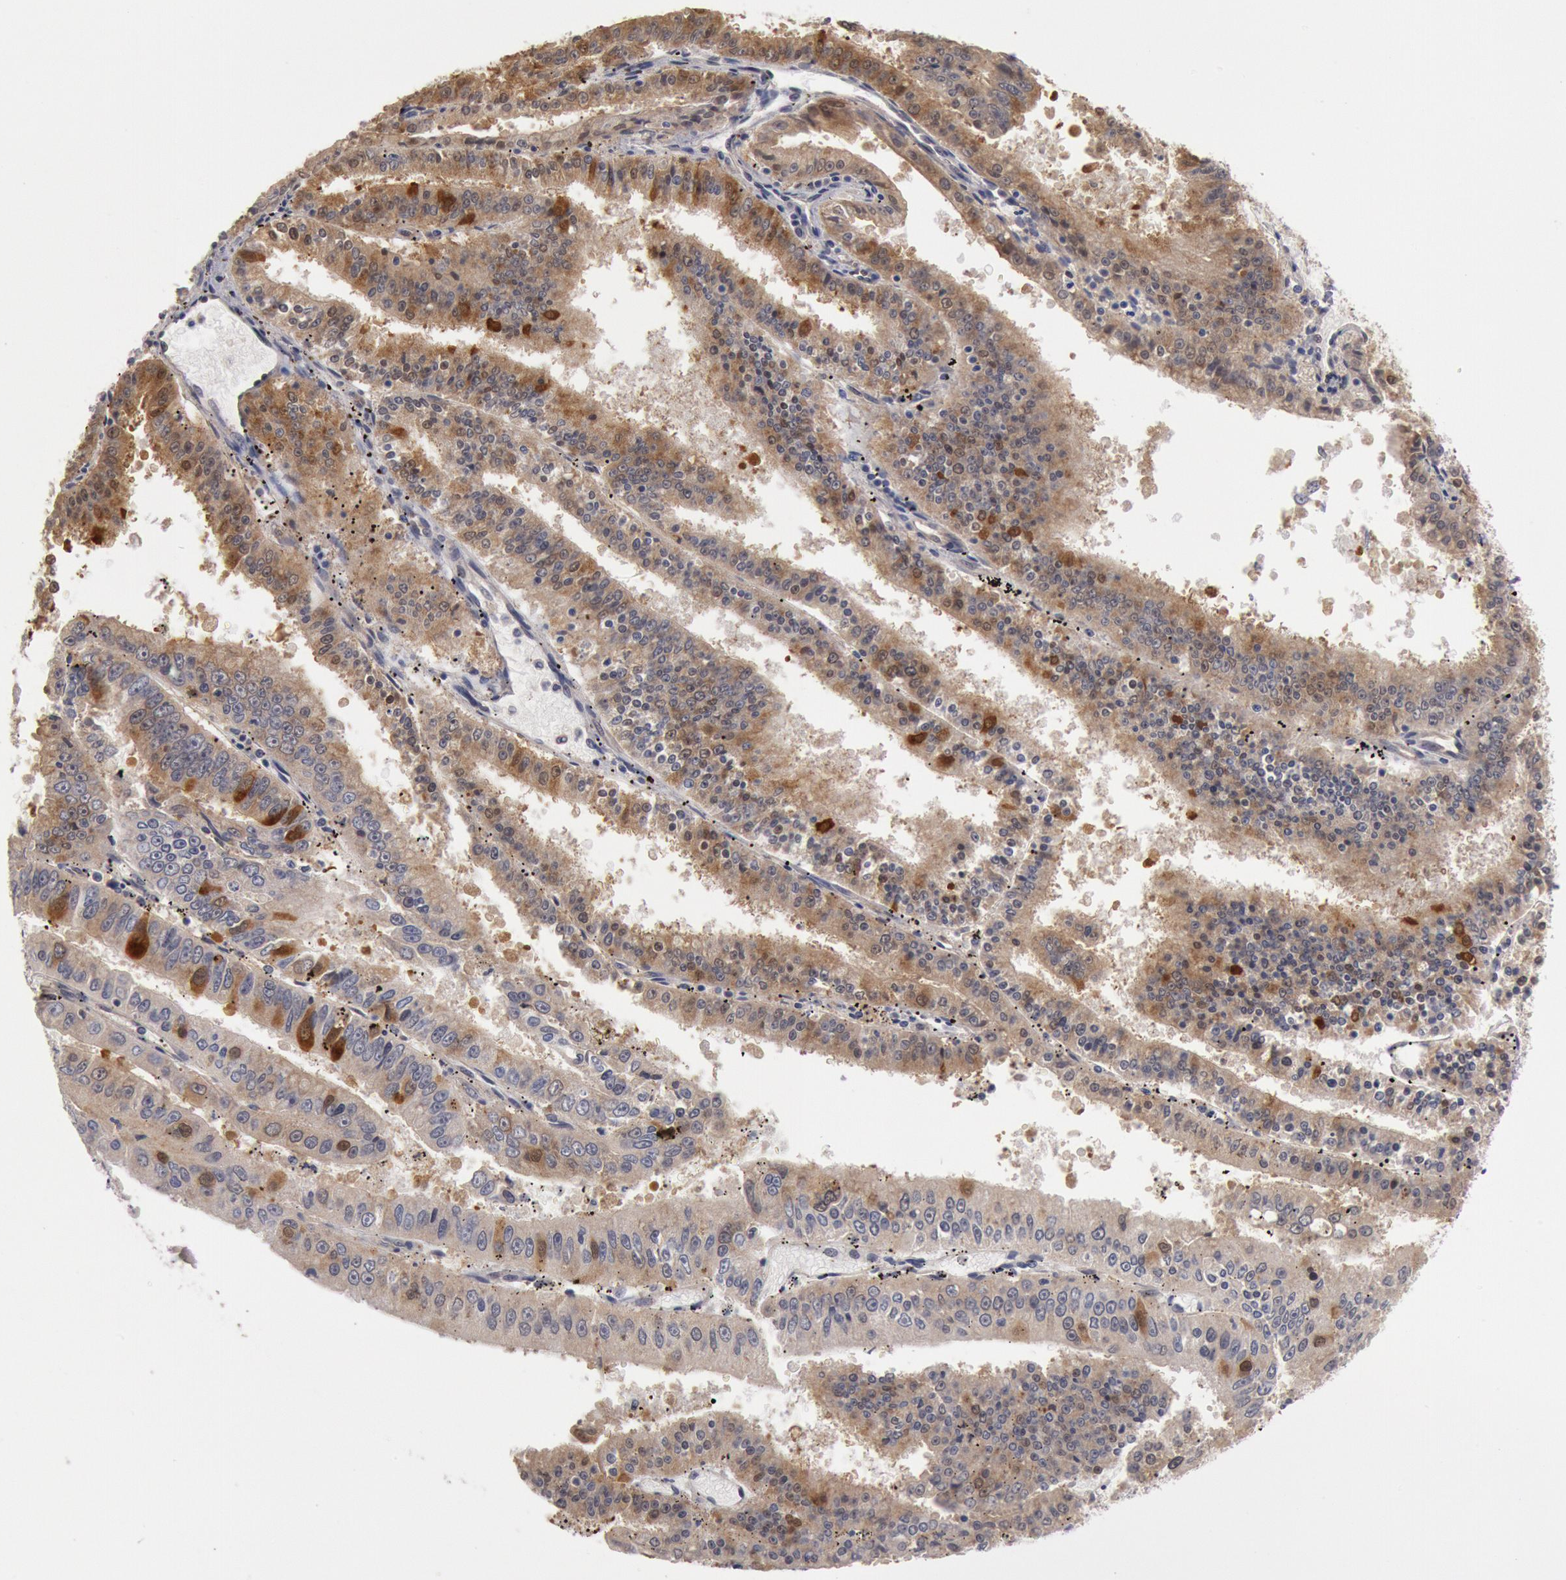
{"staining": {"intensity": "moderate", "quantity": "<25%", "location": "cytoplasmic/membranous"}, "tissue": "endometrial cancer", "cell_type": "Tumor cells", "image_type": "cancer", "snomed": [{"axis": "morphology", "description": "Adenocarcinoma, NOS"}, {"axis": "topography", "description": "Endometrium"}], "caption": "Endometrial adenocarcinoma stained with DAB immunohistochemistry exhibits low levels of moderate cytoplasmic/membranous staining in approximately <25% of tumor cells.", "gene": "DNAJA1", "patient": {"sex": "female", "age": 66}}